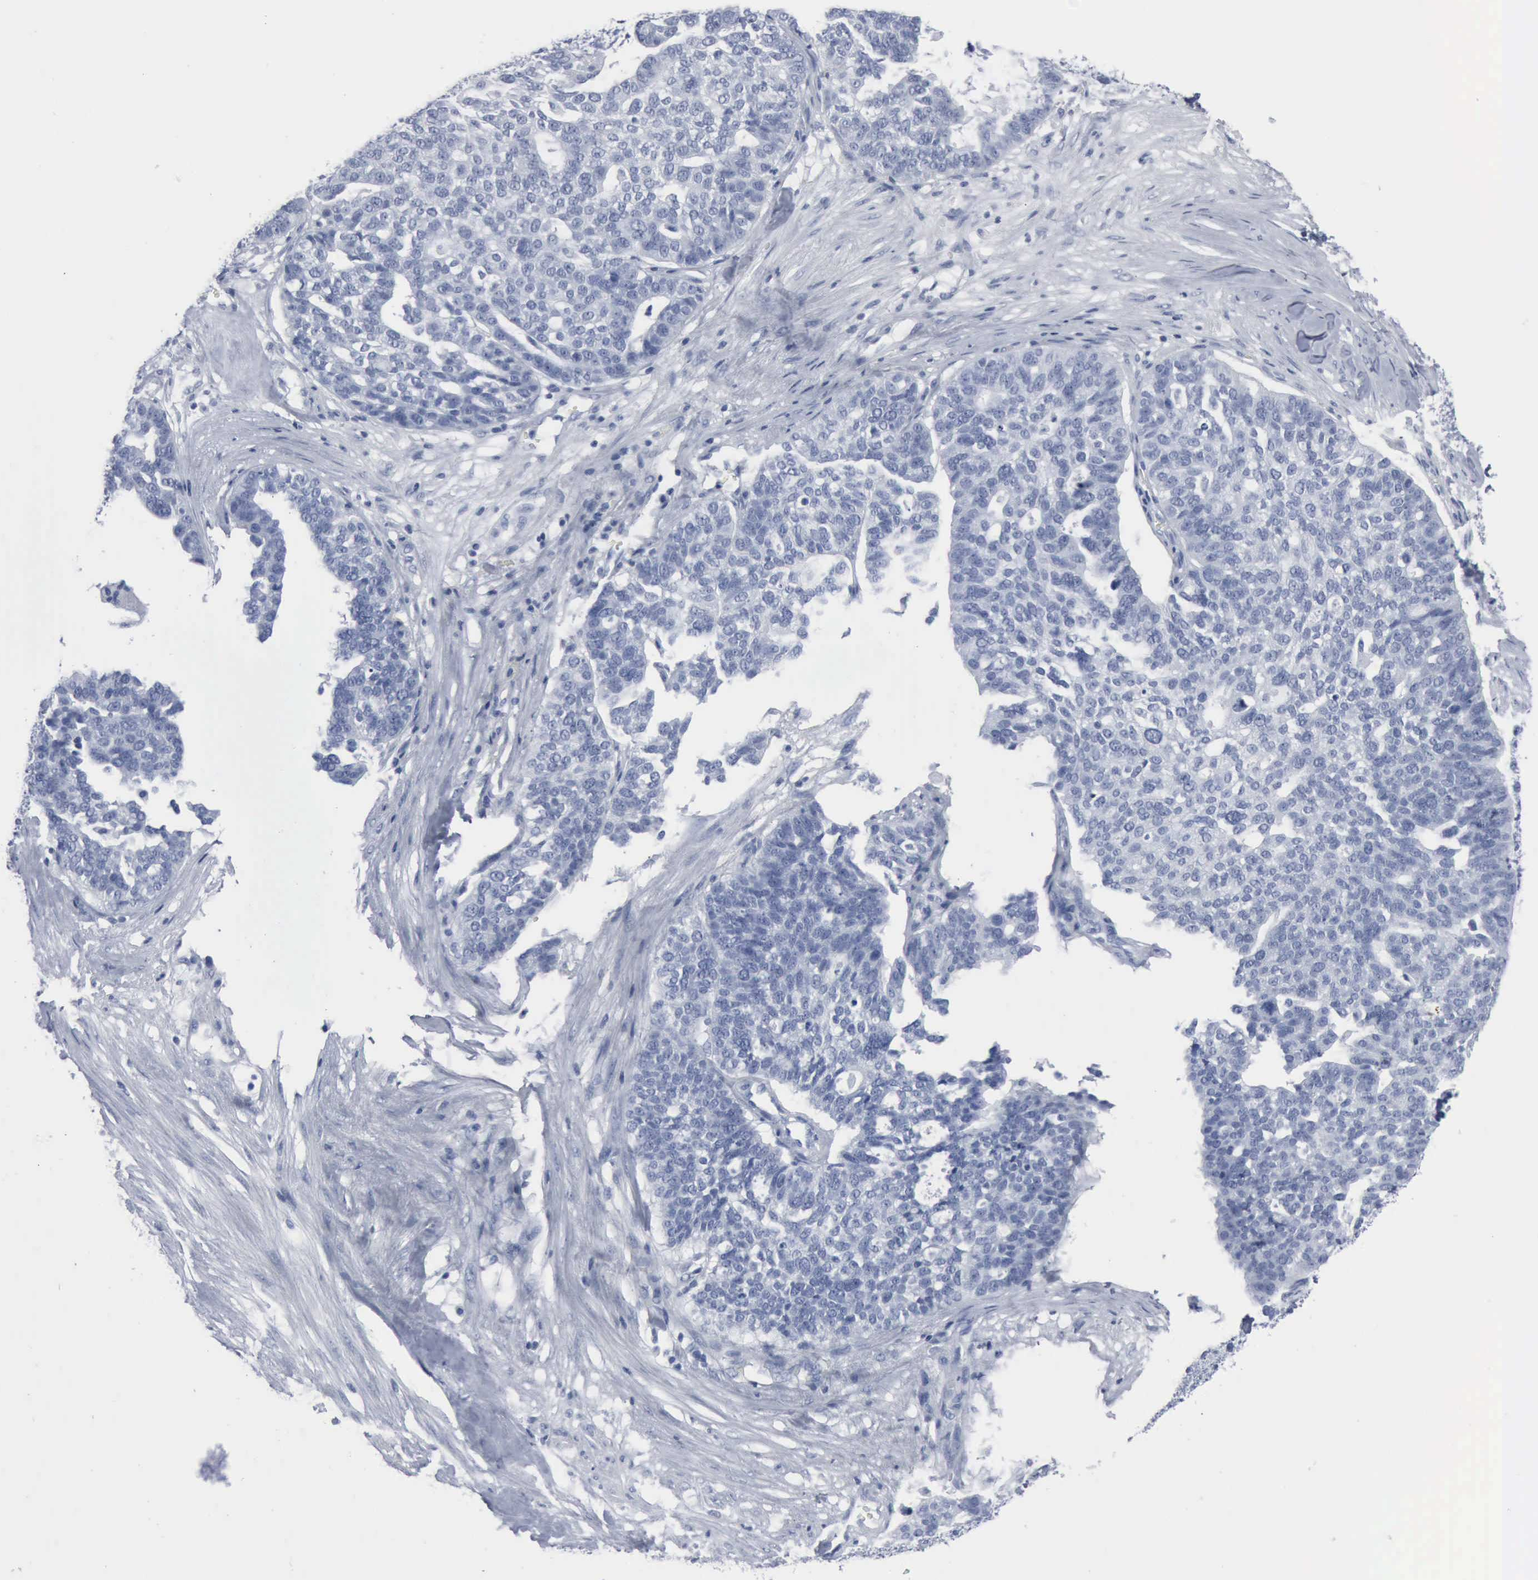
{"staining": {"intensity": "negative", "quantity": "none", "location": "none"}, "tissue": "ovarian cancer", "cell_type": "Tumor cells", "image_type": "cancer", "snomed": [{"axis": "morphology", "description": "Cystadenocarcinoma, serous, NOS"}, {"axis": "topography", "description": "Ovary"}], "caption": "DAB immunohistochemical staining of ovarian cancer exhibits no significant positivity in tumor cells. The staining was performed using DAB to visualize the protein expression in brown, while the nuclei were stained in blue with hematoxylin (Magnification: 20x).", "gene": "DMD", "patient": {"sex": "female", "age": 59}}